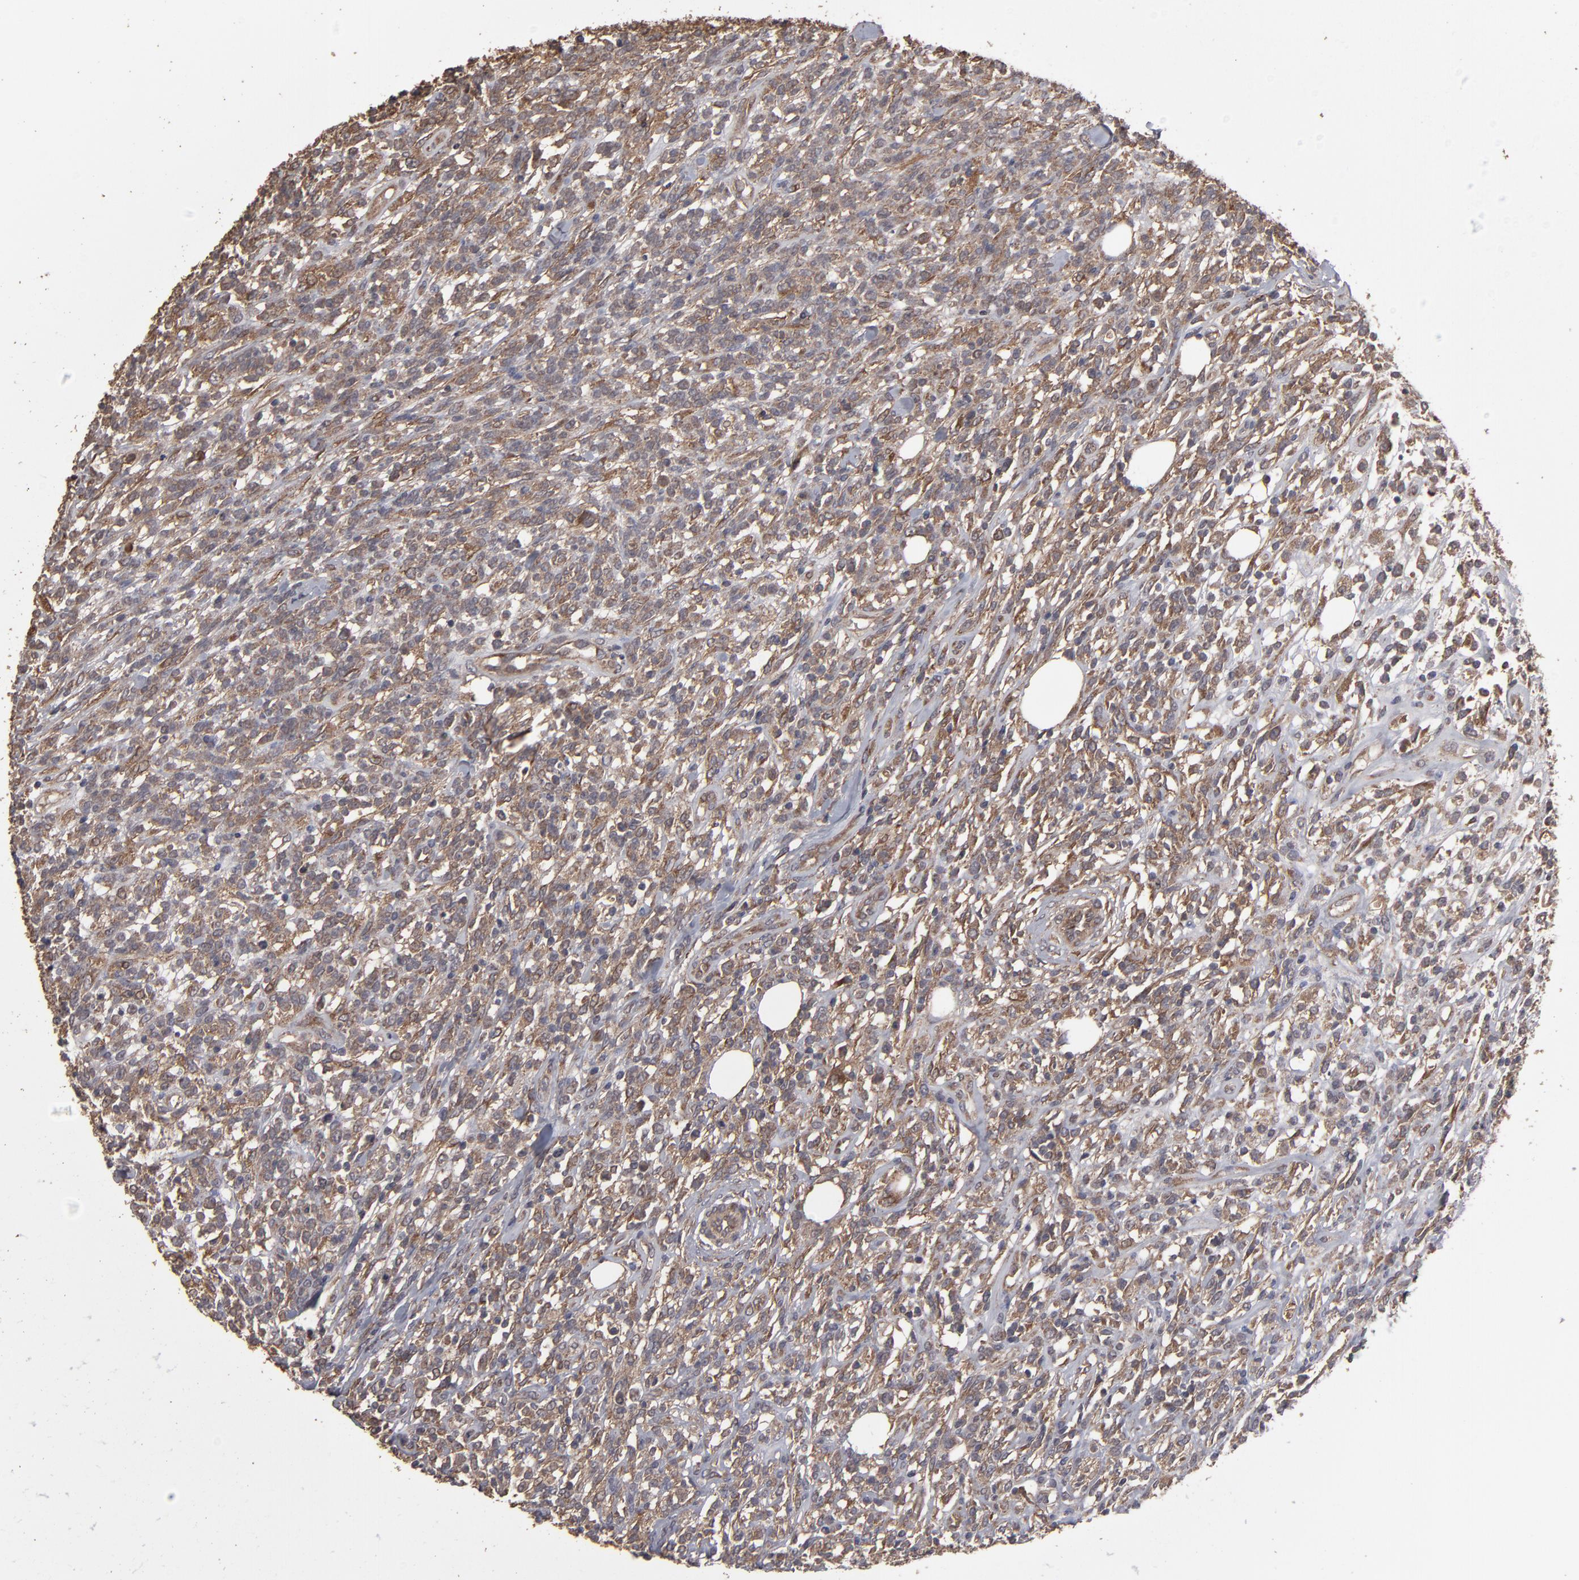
{"staining": {"intensity": "moderate", "quantity": "25%-75%", "location": "cytoplasmic/membranous"}, "tissue": "lymphoma", "cell_type": "Tumor cells", "image_type": "cancer", "snomed": [{"axis": "morphology", "description": "Malignant lymphoma, non-Hodgkin's type, High grade"}, {"axis": "topography", "description": "Lymph node"}], "caption": "Tumor cells display medium levels of moderate cytoplasmic/membranous positivity in approximately 25%-75% of cells in human high-grade malignant lymphoma, non-Hodgkin's type.", "gene": "MMP2", "patient": {"sex": "female", "age": 73}}